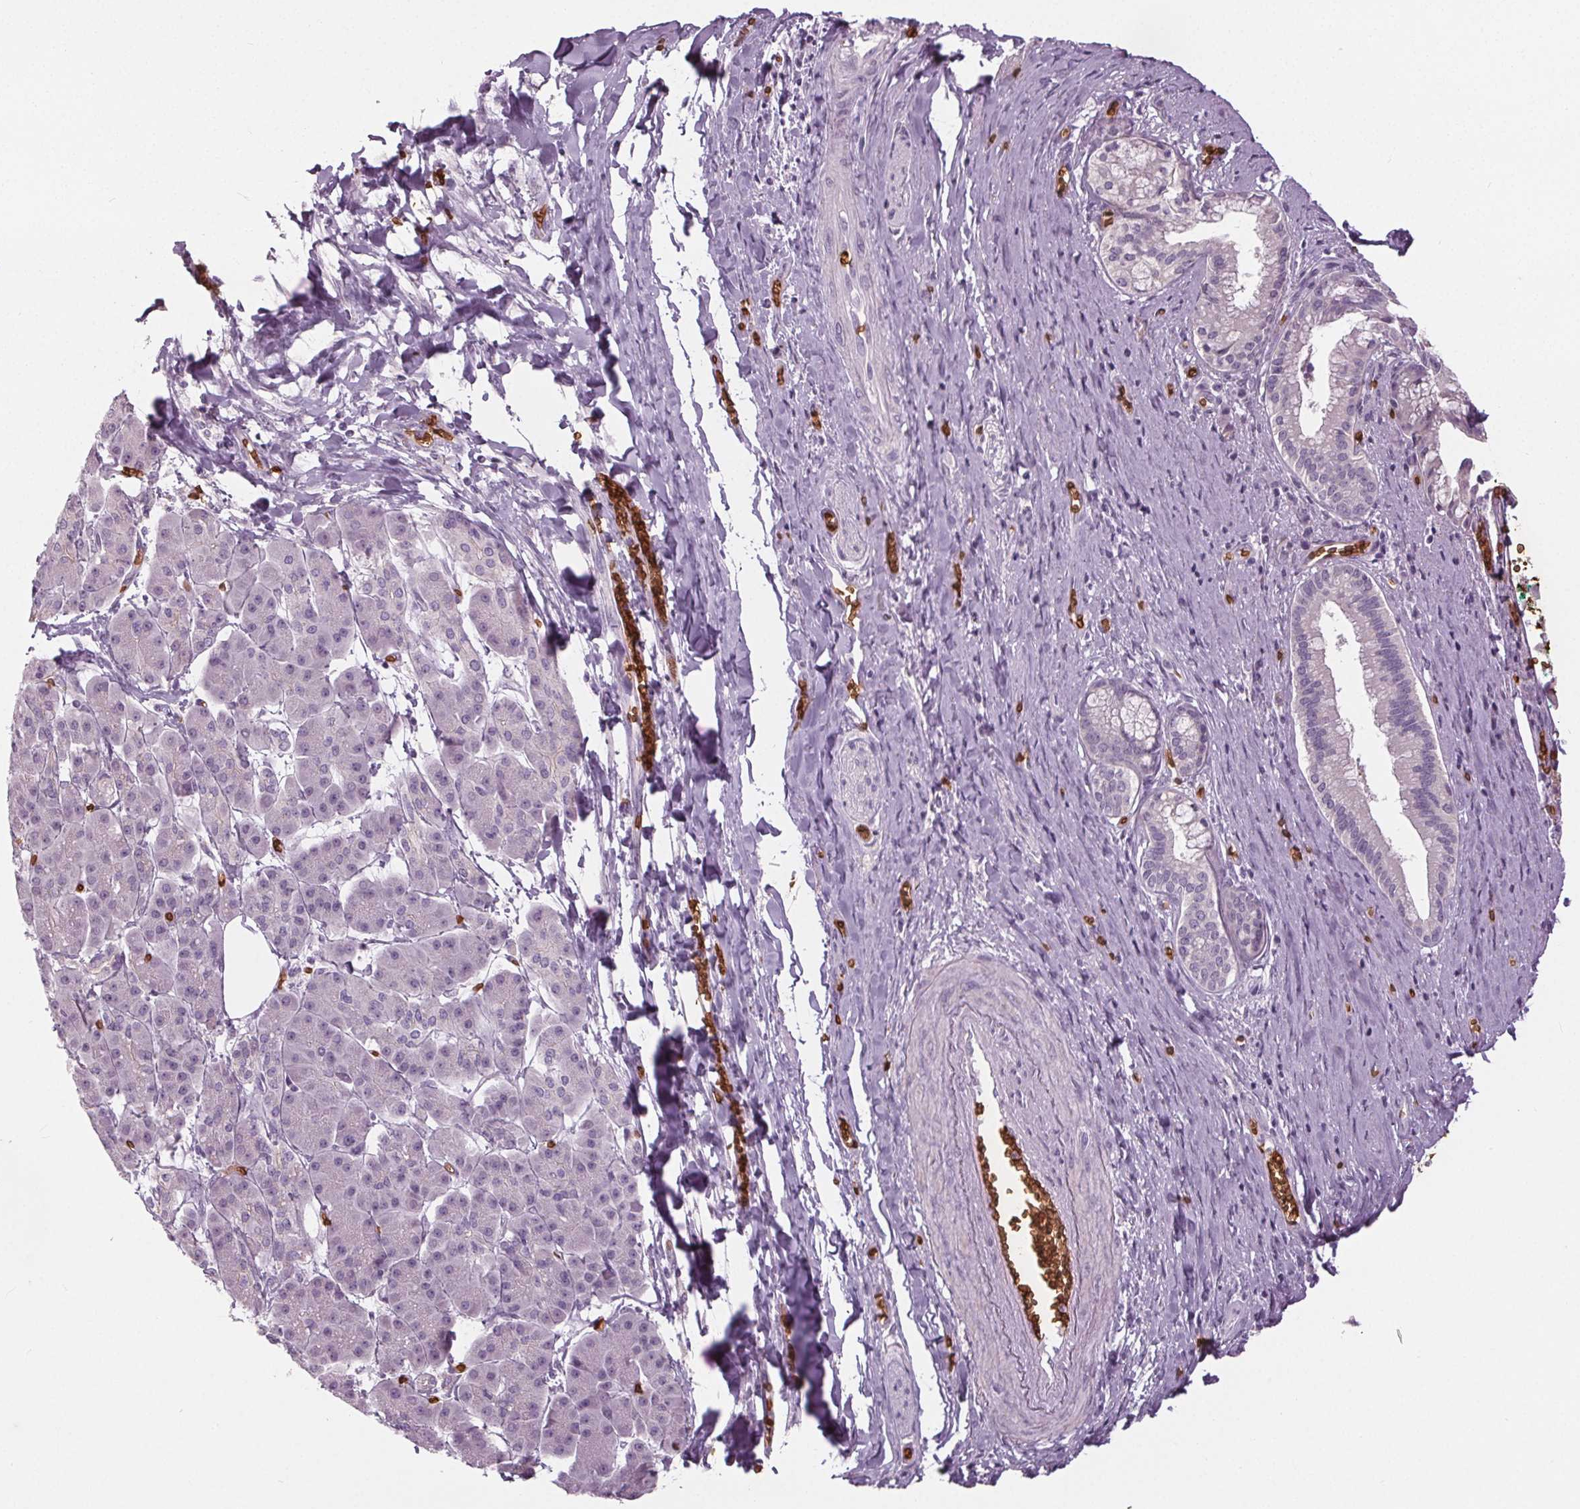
{"staining": {"intensity": "negative", "quantity": "none", "location": "none"}, "tissue": "pancreatic cancer", "cell_type": "Tumor cells", "image_type": "cancer", "snomed": [{"axis": "morphology", "description": "Normal tissue, NOS"}, {"axis": "morphology", "description": "Adenocarcinoma, NOS"}, {"axis": "topography", "description": "Lymph node"}, {"axis": "topography", "description": "Pancreas"}], "caption": "Human pancreatic adenocarcinoma stained for a protein using IHC demonstrates no expression in tumor cells.", "gene": "SLC4A1", "patient": {"sex": "female", "age": 58}}